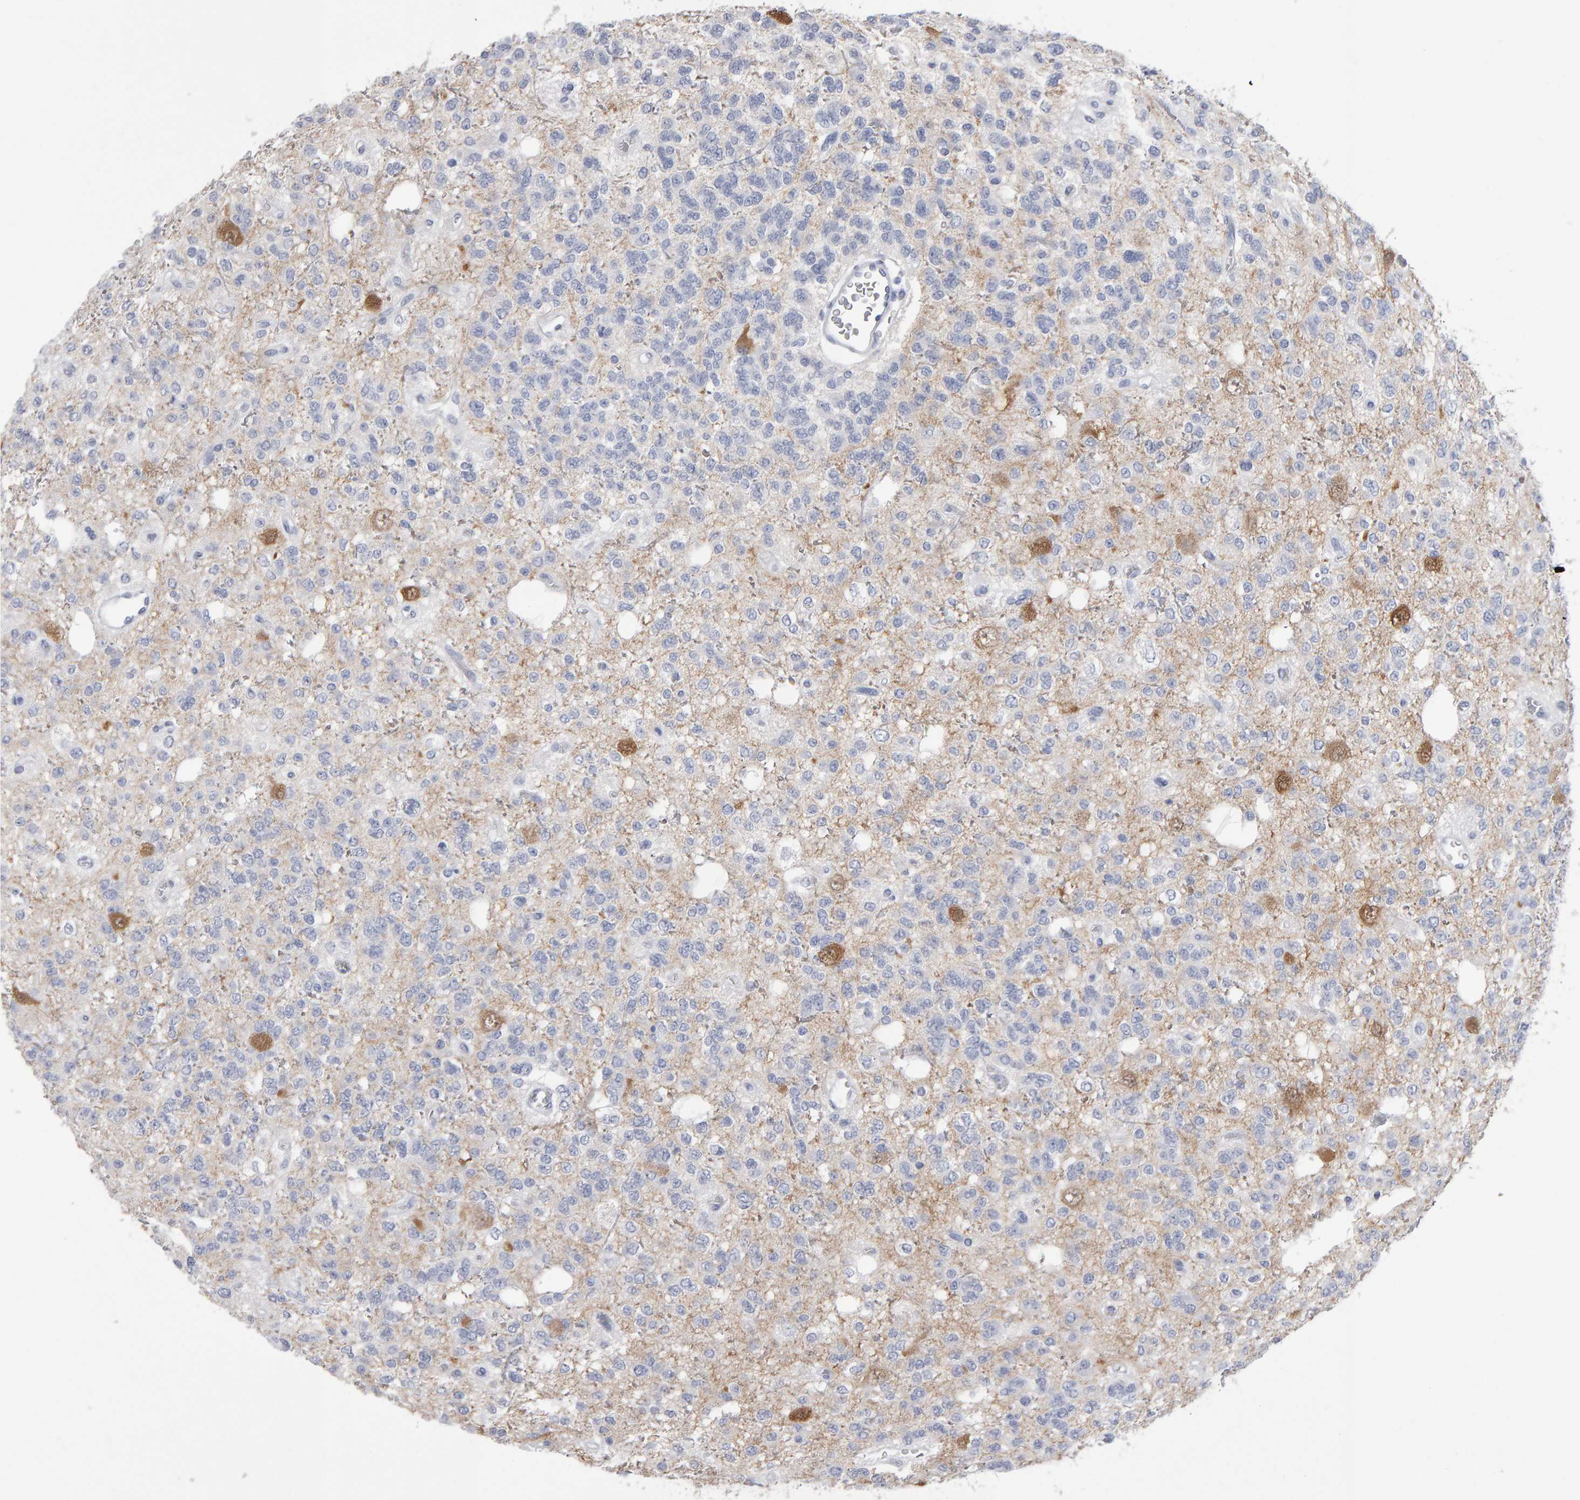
{"staining": {"intensity": "negative", "quantity": "none", "location": "none"}, "tissue": "glioma", "cell_type": "Tumor cells", "image_type": "cancer", "snomed": [{"axis": "morphology", "description": "Glioma, malignant, Low grade"}, {"axis": "topography", "description": "Brain"}], "caption": "Immunohistochemical staining of malignant glioma (low-grade) reveals no significant positivity in tumor cells. The staining was performed using DAB (3,3'-diaminobenzidine) to visualize the protein expression in brown, while the nuclei were stained in blue with hematoxylin (Magnification: 20x).", "gene": "NCDN", "patient": {"sex": "male", "age": 38}}